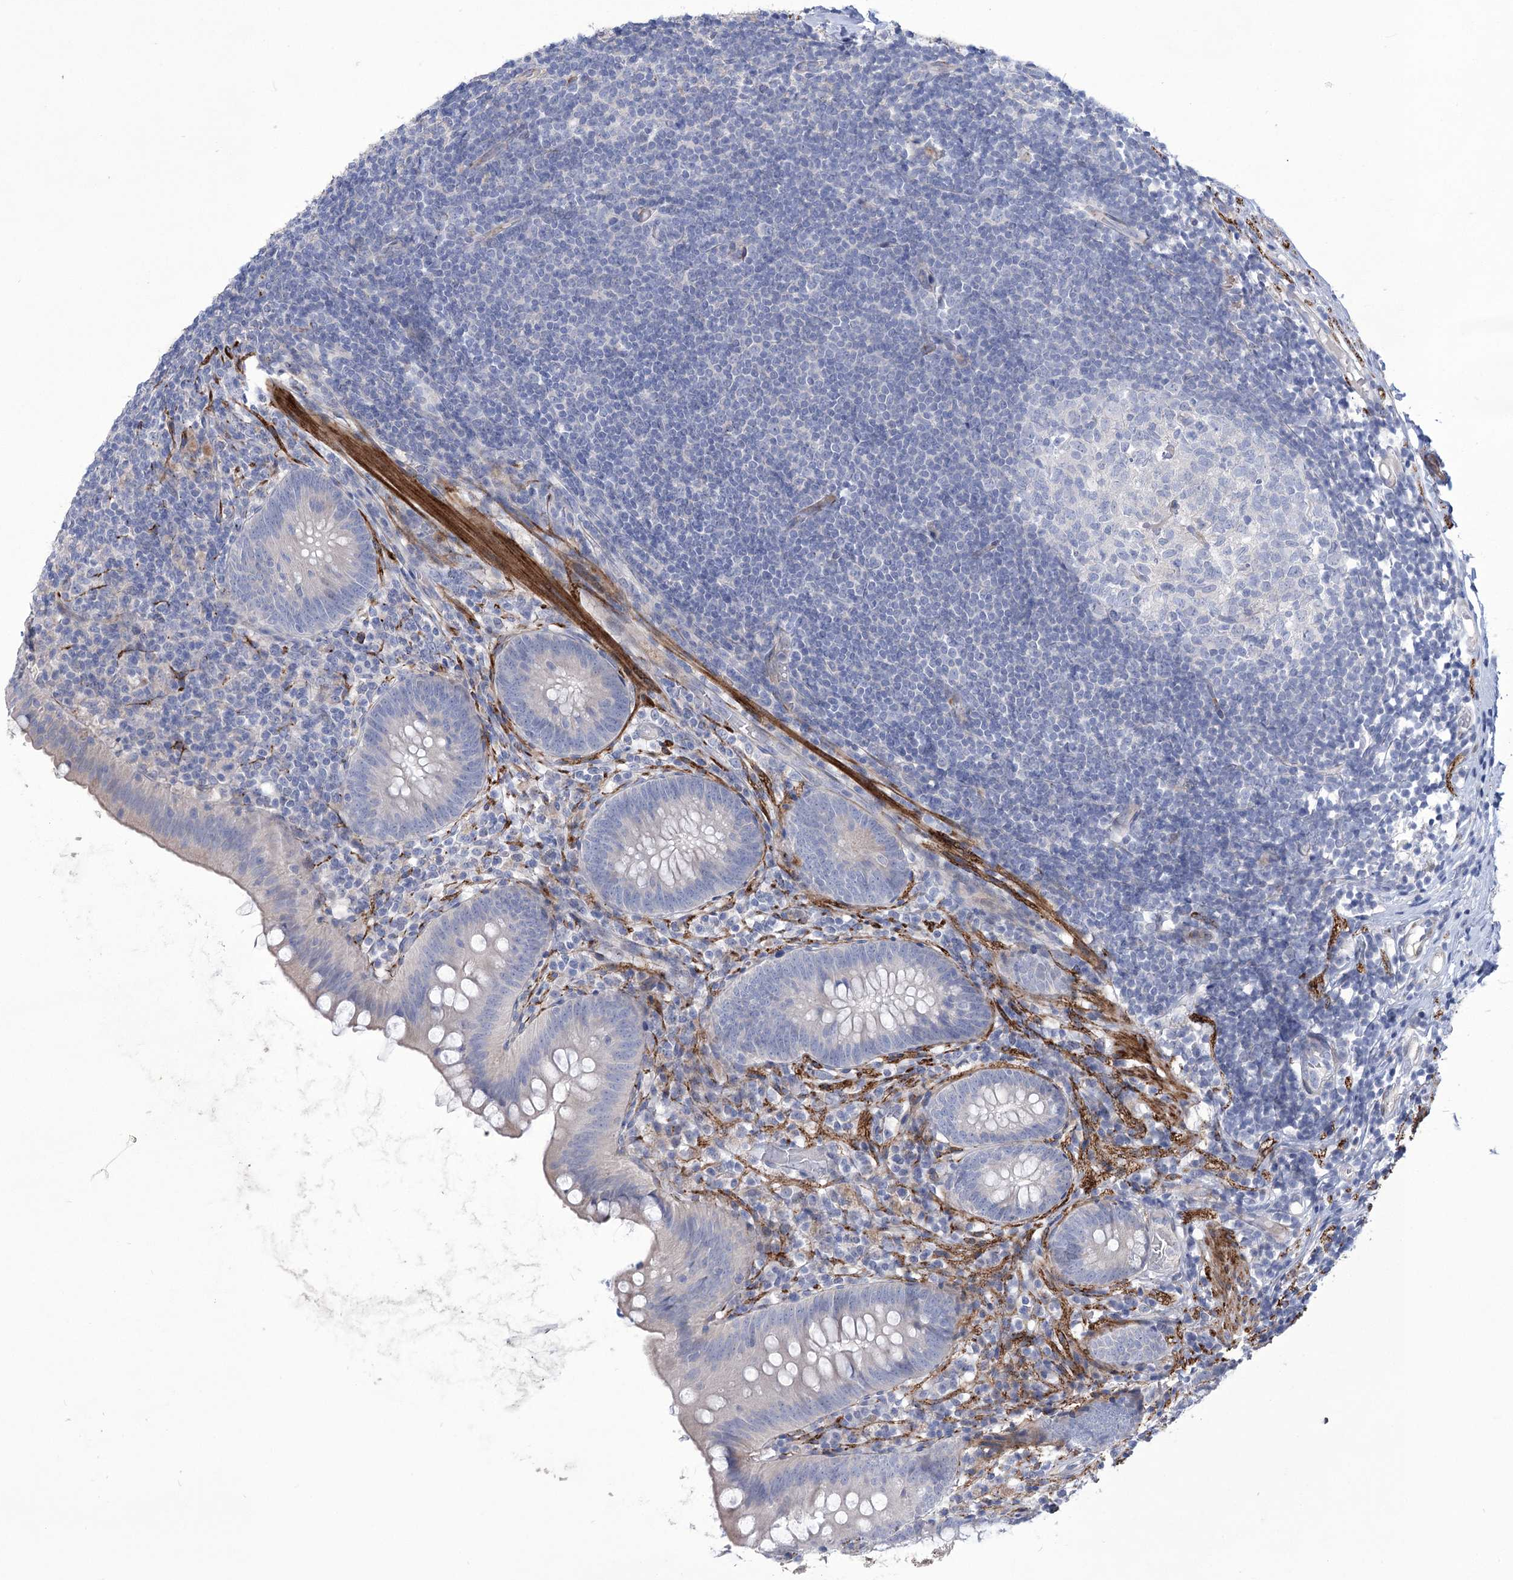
{"staining": {"intensity": "negative", "quantity": "none", "location": "none"}, "tissue": "appendix", "cell_type": "Glandular cells", "image_type": "normal", "snomed": [{"axis": "morphology", "description": "Normal tissue, NOS"}, {"axis": "topography", "description": "Appendix"}], "caption": "A micrograph of human appendix is negative for staining in glandular cells. Brightfield microscopy of immunohistochemistry (IHC) stained with DAB (brown) and hematoxylin (blue), captured at high magnification.", "gene": "ANGPTL3", "patient": {"sex": "female", "age": 62}}